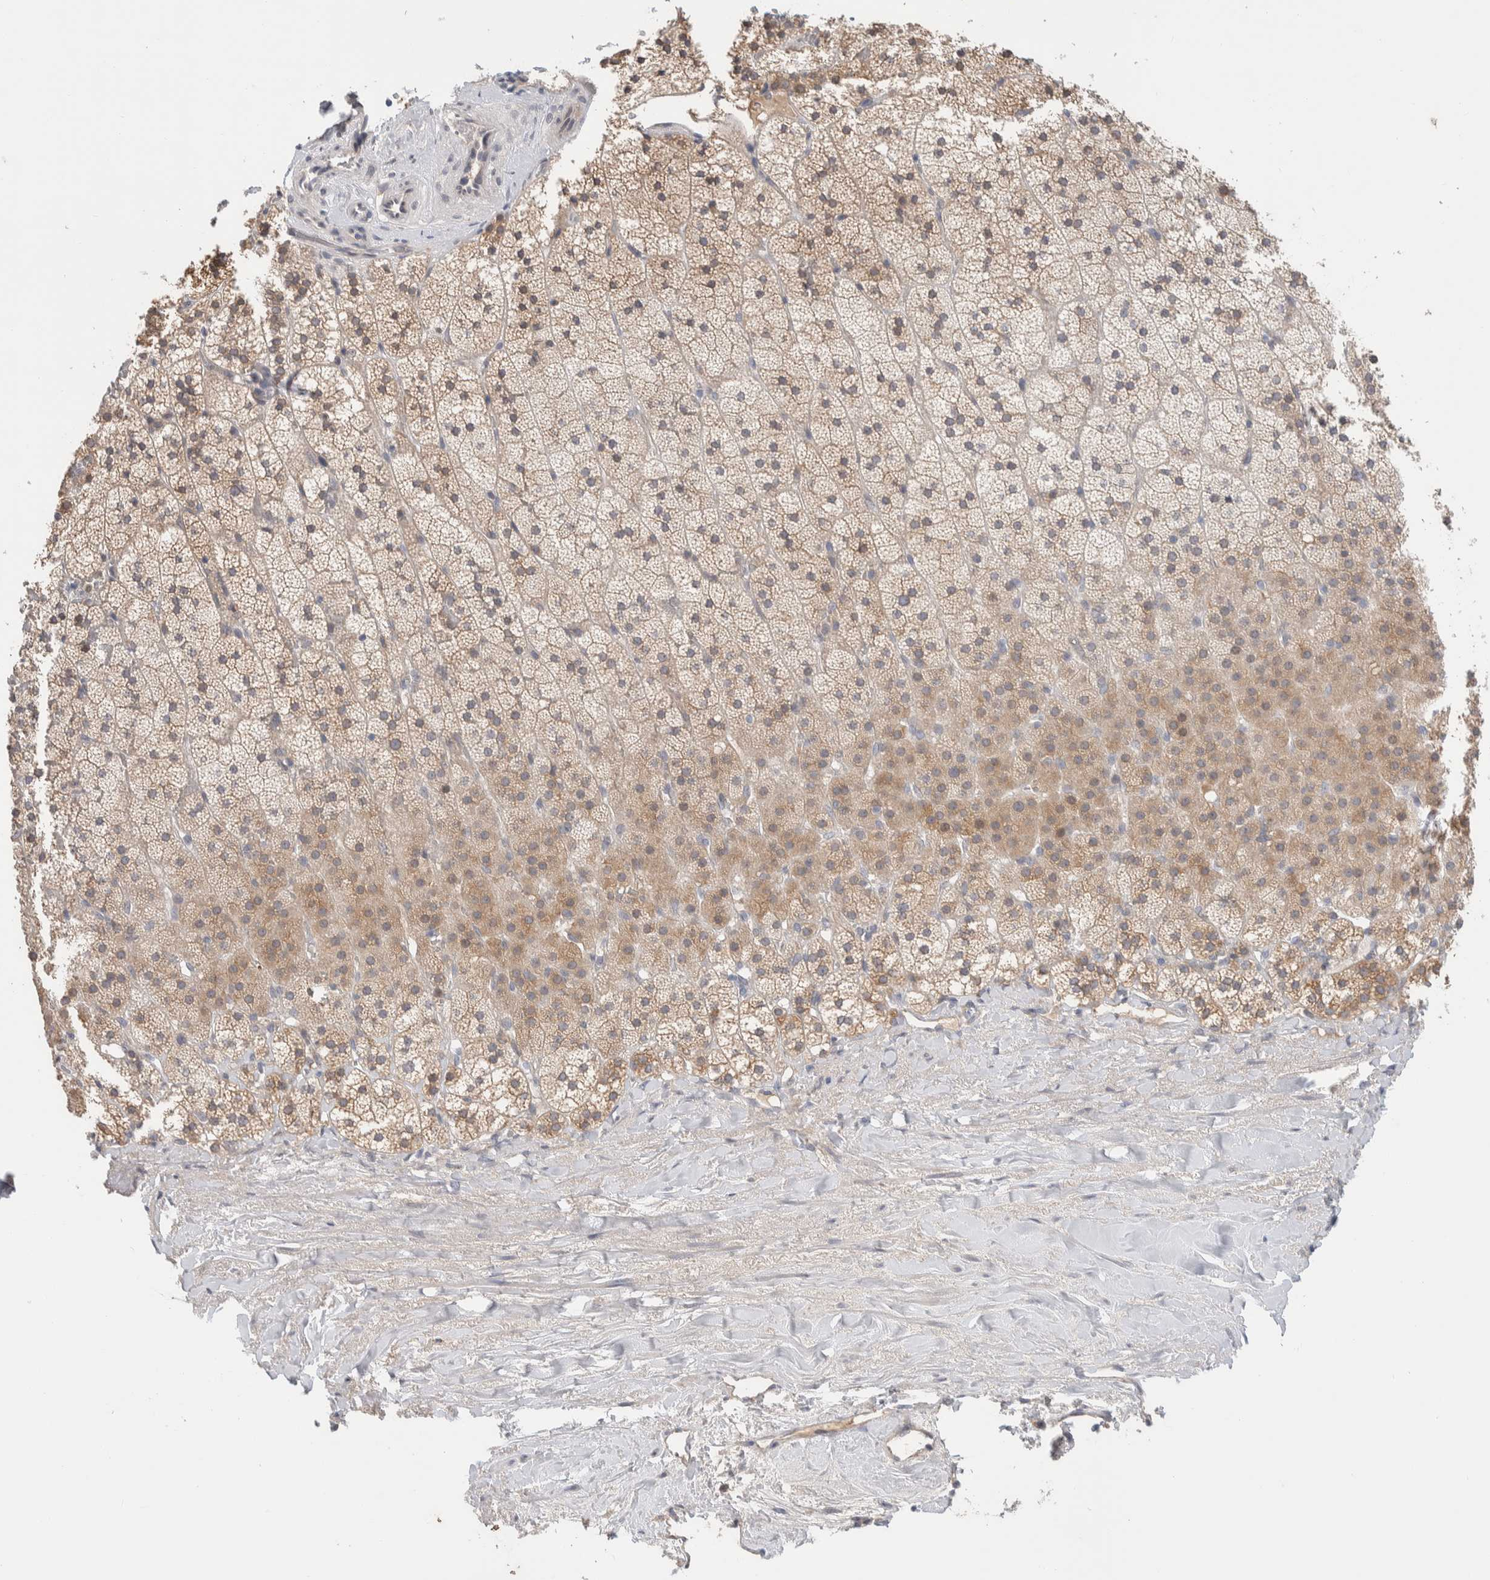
{"staining": {"intensity": "moderate", "quantity": "25%-75%", "location": "cytoplasmic/membranous"}, "tissue": "adrenal gland", "cell_type": "Glandular cells", "image_type": "normal", "snomed": [{"axis": "morphology", "description": "Normal tissue, NOS"}, {"axis": "topography", "description": "Adrenal gland"}], "caption": "Immunohistochemical staining of normal adrenal gland reveals medium levels of moderate cytoplasmic/membranous expression in about 25%-75% of glandular cells.", "gene": "RUSF1", "patient": {"sex": "male", "age": 35}}